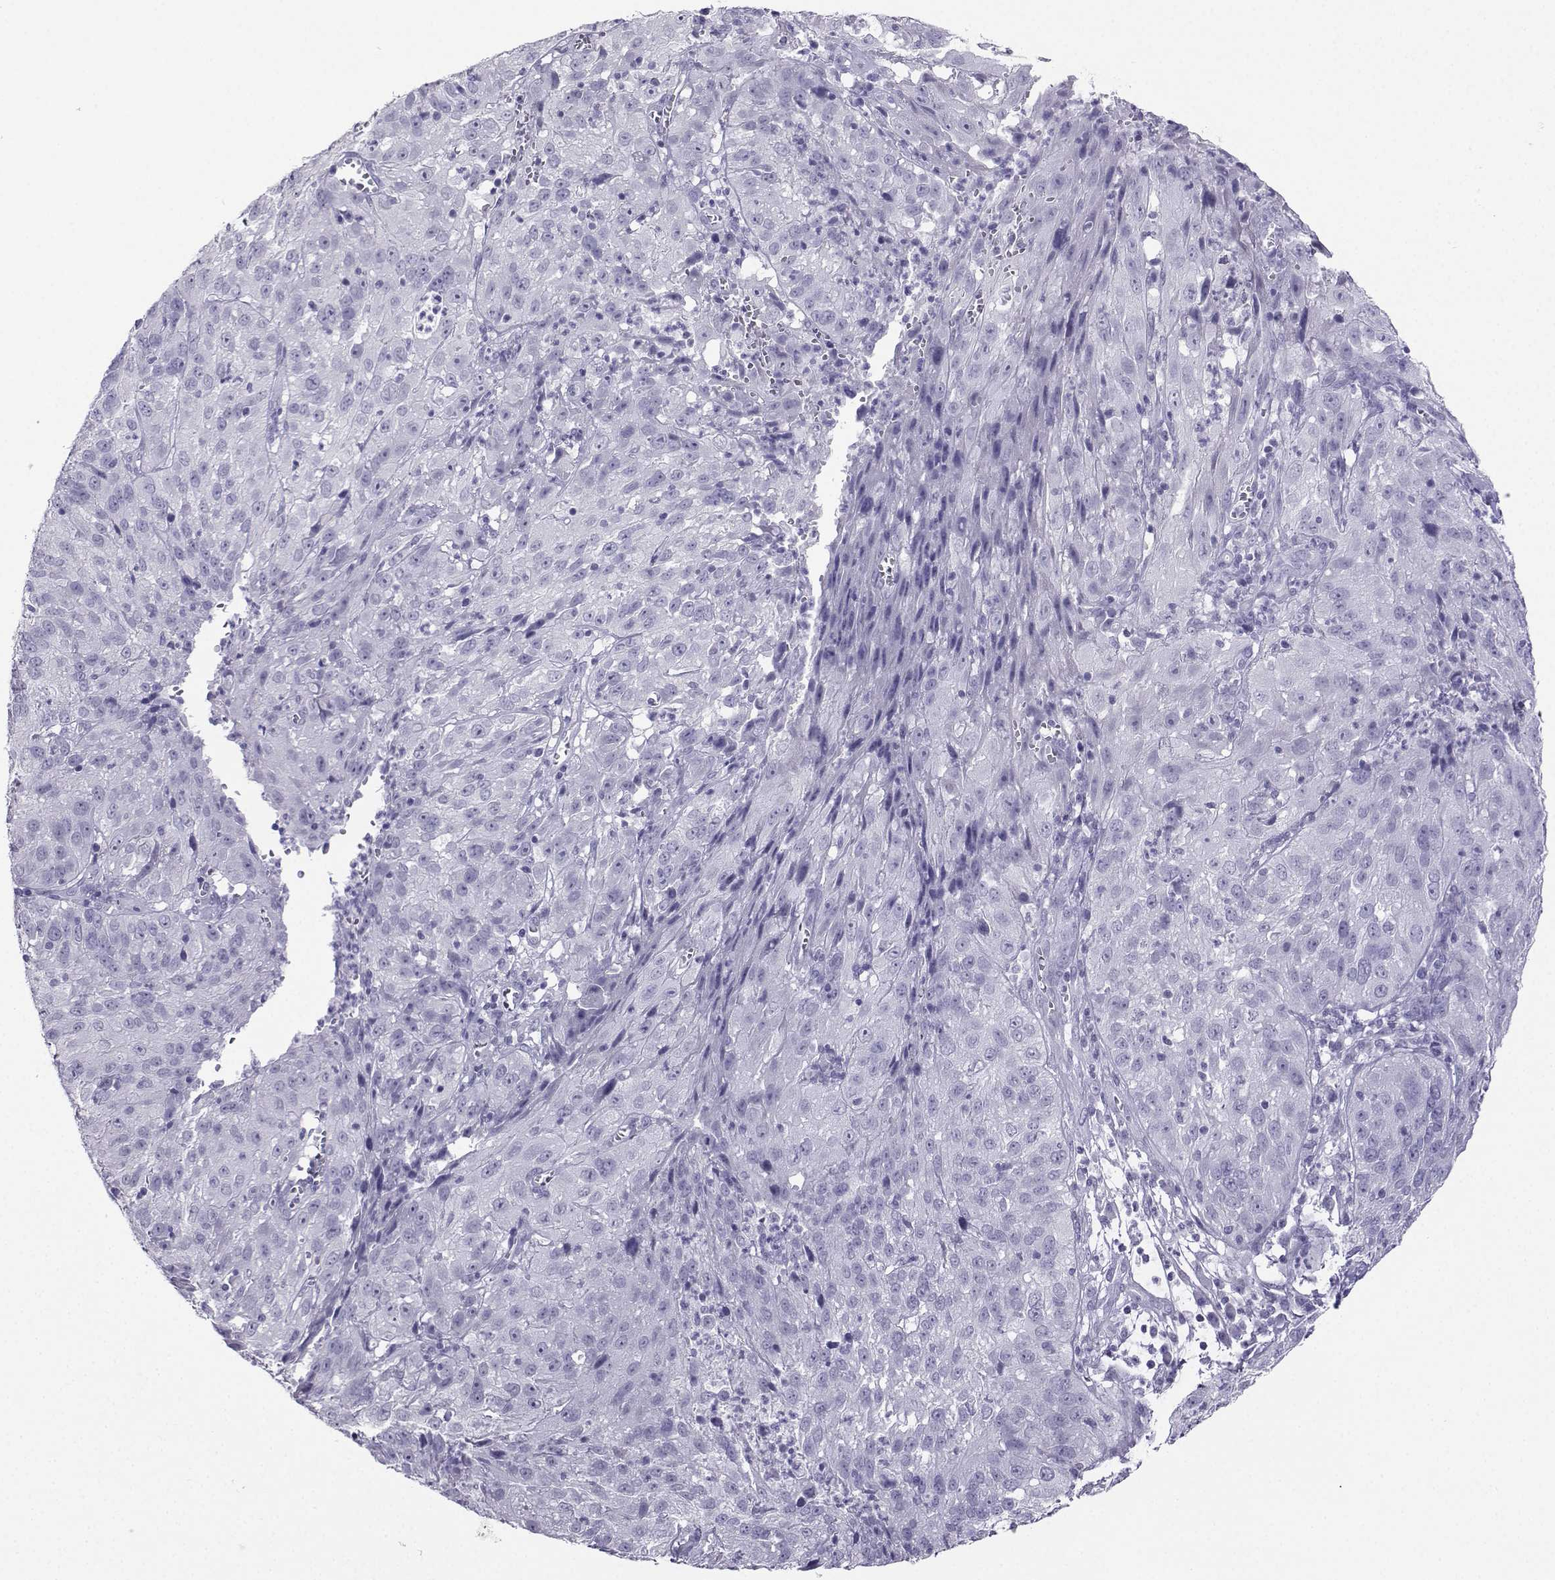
{"staining": {"intensity": "negative", "quantity": "none", "location": "none"}, "tissue": "cervical cancer", "cell_type": "Tumor cells", "image_type": "cancer", "snomed": [{"axis": "morphology", "description": "Squamous cell carcinoma, NOS"}, {"axis": "topography", "description": "Cervix"}], "caption": "Cervical cancer stained for a protein using IHC shows no positivity tumor cells.", "gene": "KIF17", "patient": {"sex": "female", "age": 32}}